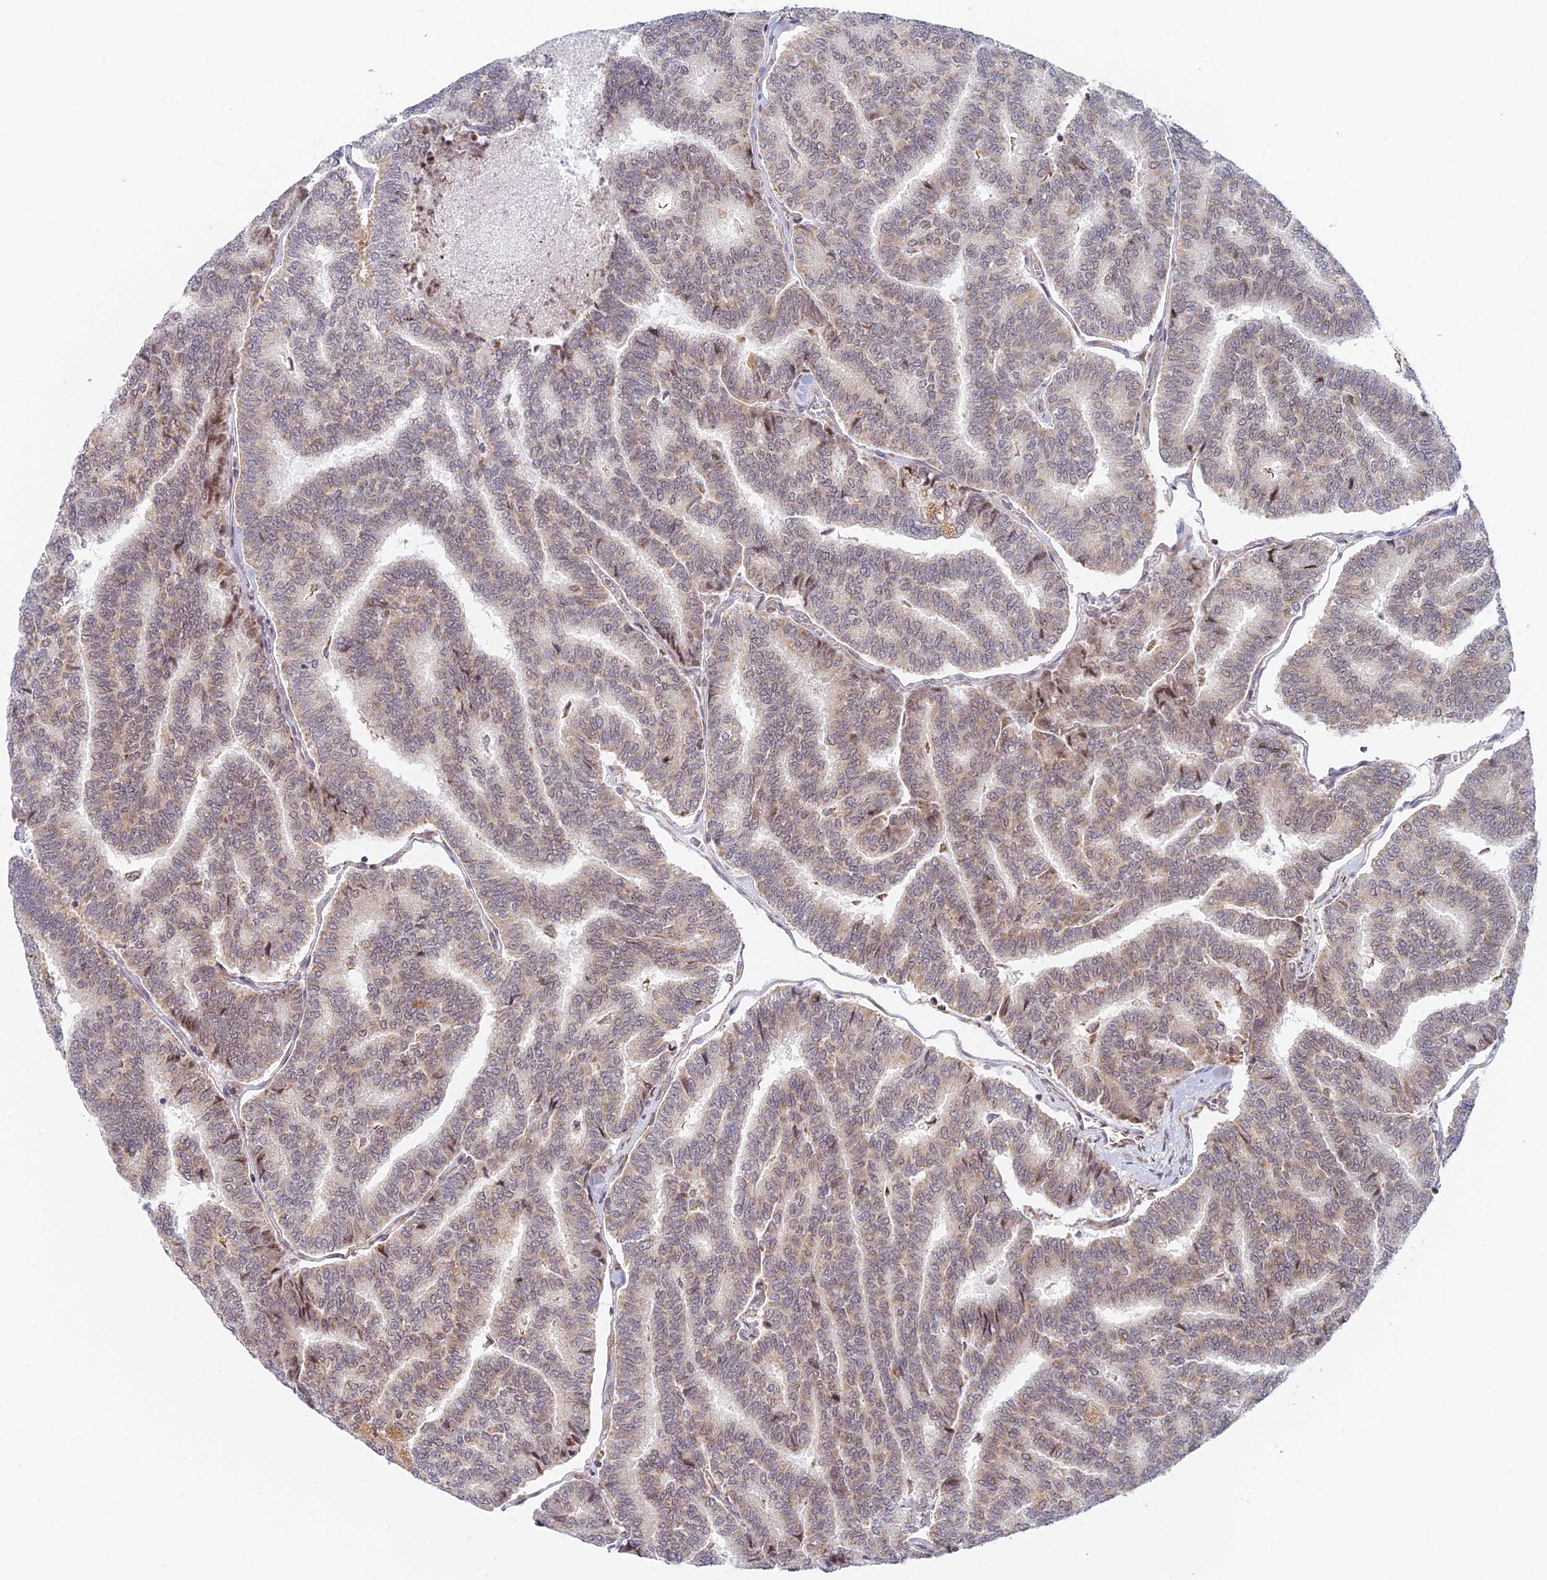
{"staining": {"intensity": "weak", "quantity": ">75%", "location": "cytoplasmic/membranous,nuclear"}, "tissue": "thyroid cancer", "cell_type": "Tumor cells", "image_type": "cancer", "snomed": [{"axis": "morphology", "description": "Papillary adenocarcinoma, NOS"}, {"axis": "topography", "description": "Thyroid gland"}], "caption": "Immunohistochemical staining of human thyroid cancer (papillary adenocarcinoma) displays weak cytoplasmic/membranous and nuclear protein expression in approximately >75% of tumor cells.", "gene": "HOOK2", "patient": {"sex": "female", "age": 35}}